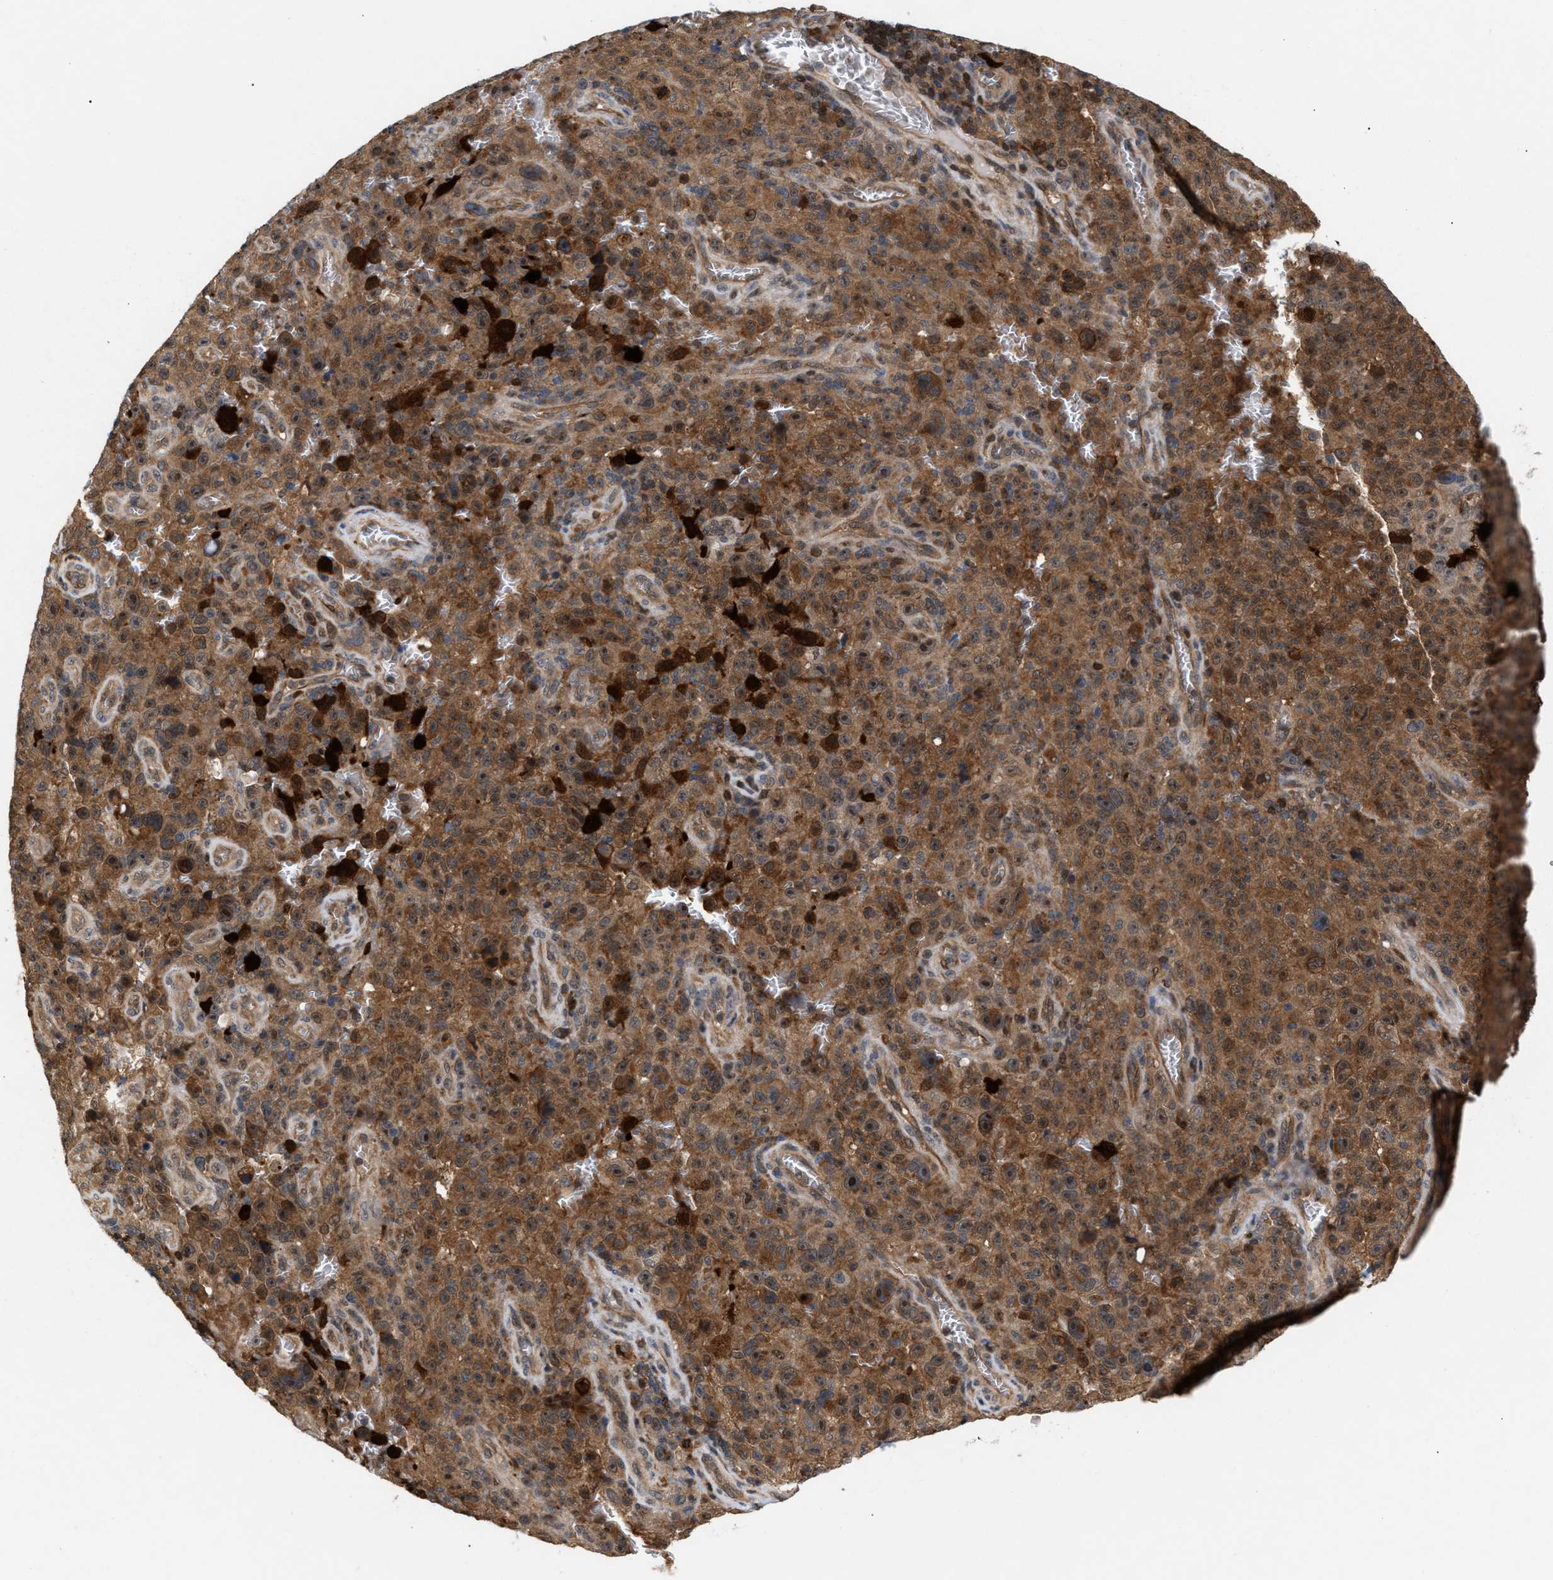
{"staining": {"intensity": "moderate", "quantity": ">75%", "location": "cytoplasmic/membranous"}, "tissue": "melanoma", "cell_type": "Tumor cells", "image_type": "cancer", "snomed": [{"axis": "morphology", "description": "Malignant melanoma, NOS"}, {"axis": "topography", "description": "Skin"}], "caption": "Immunohistochemistry (IHC) histopathology image of neoplastic tissue: melanoma stained using immunohistochemistry (IHC) exhibits medium levels of moderate protein expression localized specifically in the cytoplasmic/membranous of tumor cells, appearing as a cytoplasmic/membranous brown color.", "gene": "GLOD4", "patient": {"sex": "female", "age": 82}}